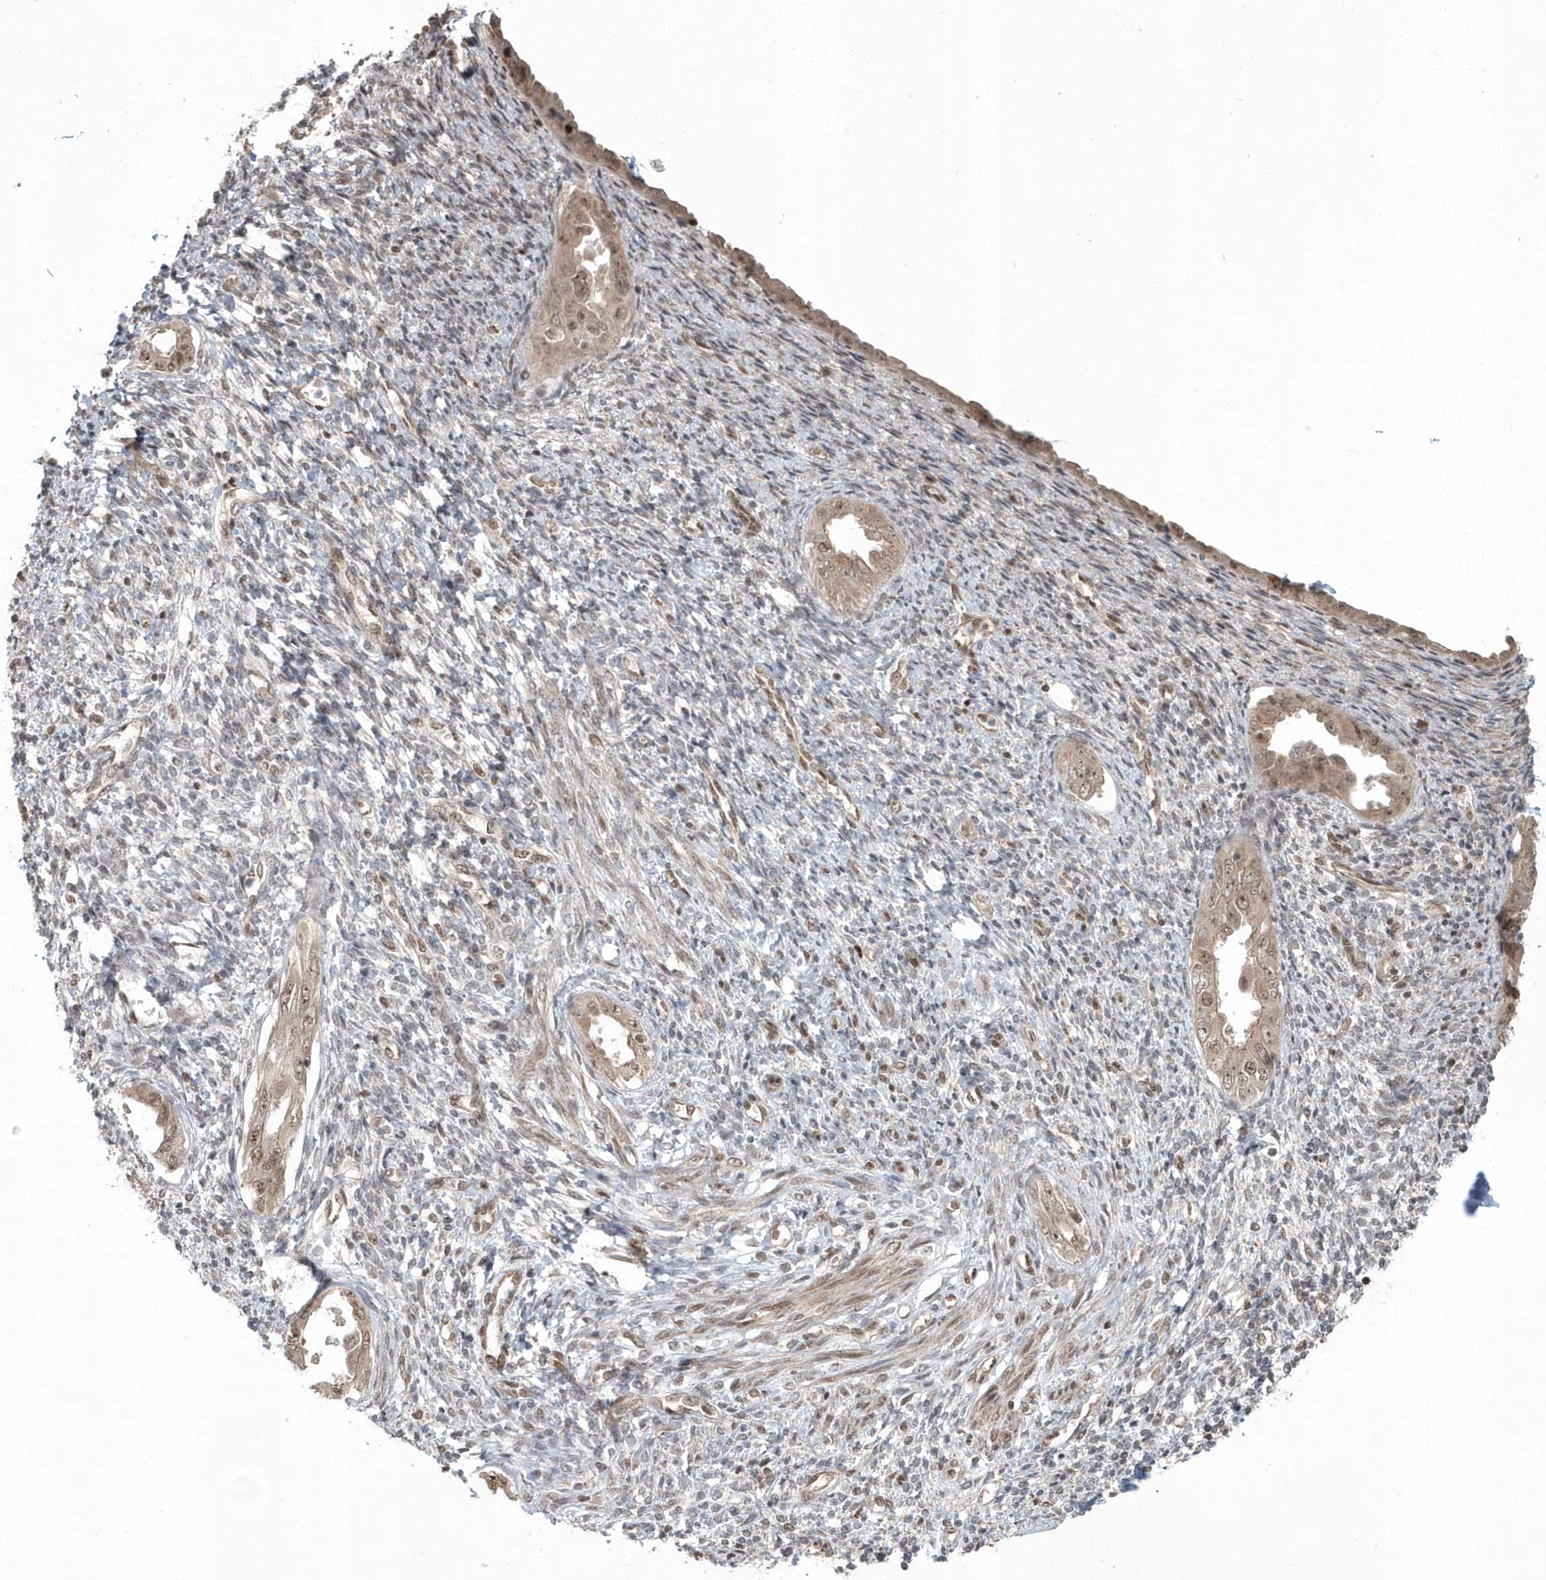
{"staining": {"intensity": "moderate", "quantity": "25%-75%", "location": "cytoplasmic/membranous,nuclear"}, "tissue": "endometrium", "cell_type": "Cells in endometrial stroma", "image_type": "normal", "snomed": [{"axis": "morphology", "description": "Normal tissue, NOS"}, {"axis": "topography", "description": "Endometrium"}], "caption": "DAB immunohistochemical staining of unremarkable human endometrium displays moderate cytoplasmic/membranous,nuclear protein positivity in approximately 25%-75% of cells in endometrial stroma. The staining was performed using DAB (3,3'-diaminobenzidine) to visualize the protein expression in brown, while the nuclei were stained in blue with hematoxylin (Magnification: 20x).", "gene": "EPB41L4A", "patient": {"sex": "female", "age": 66}}